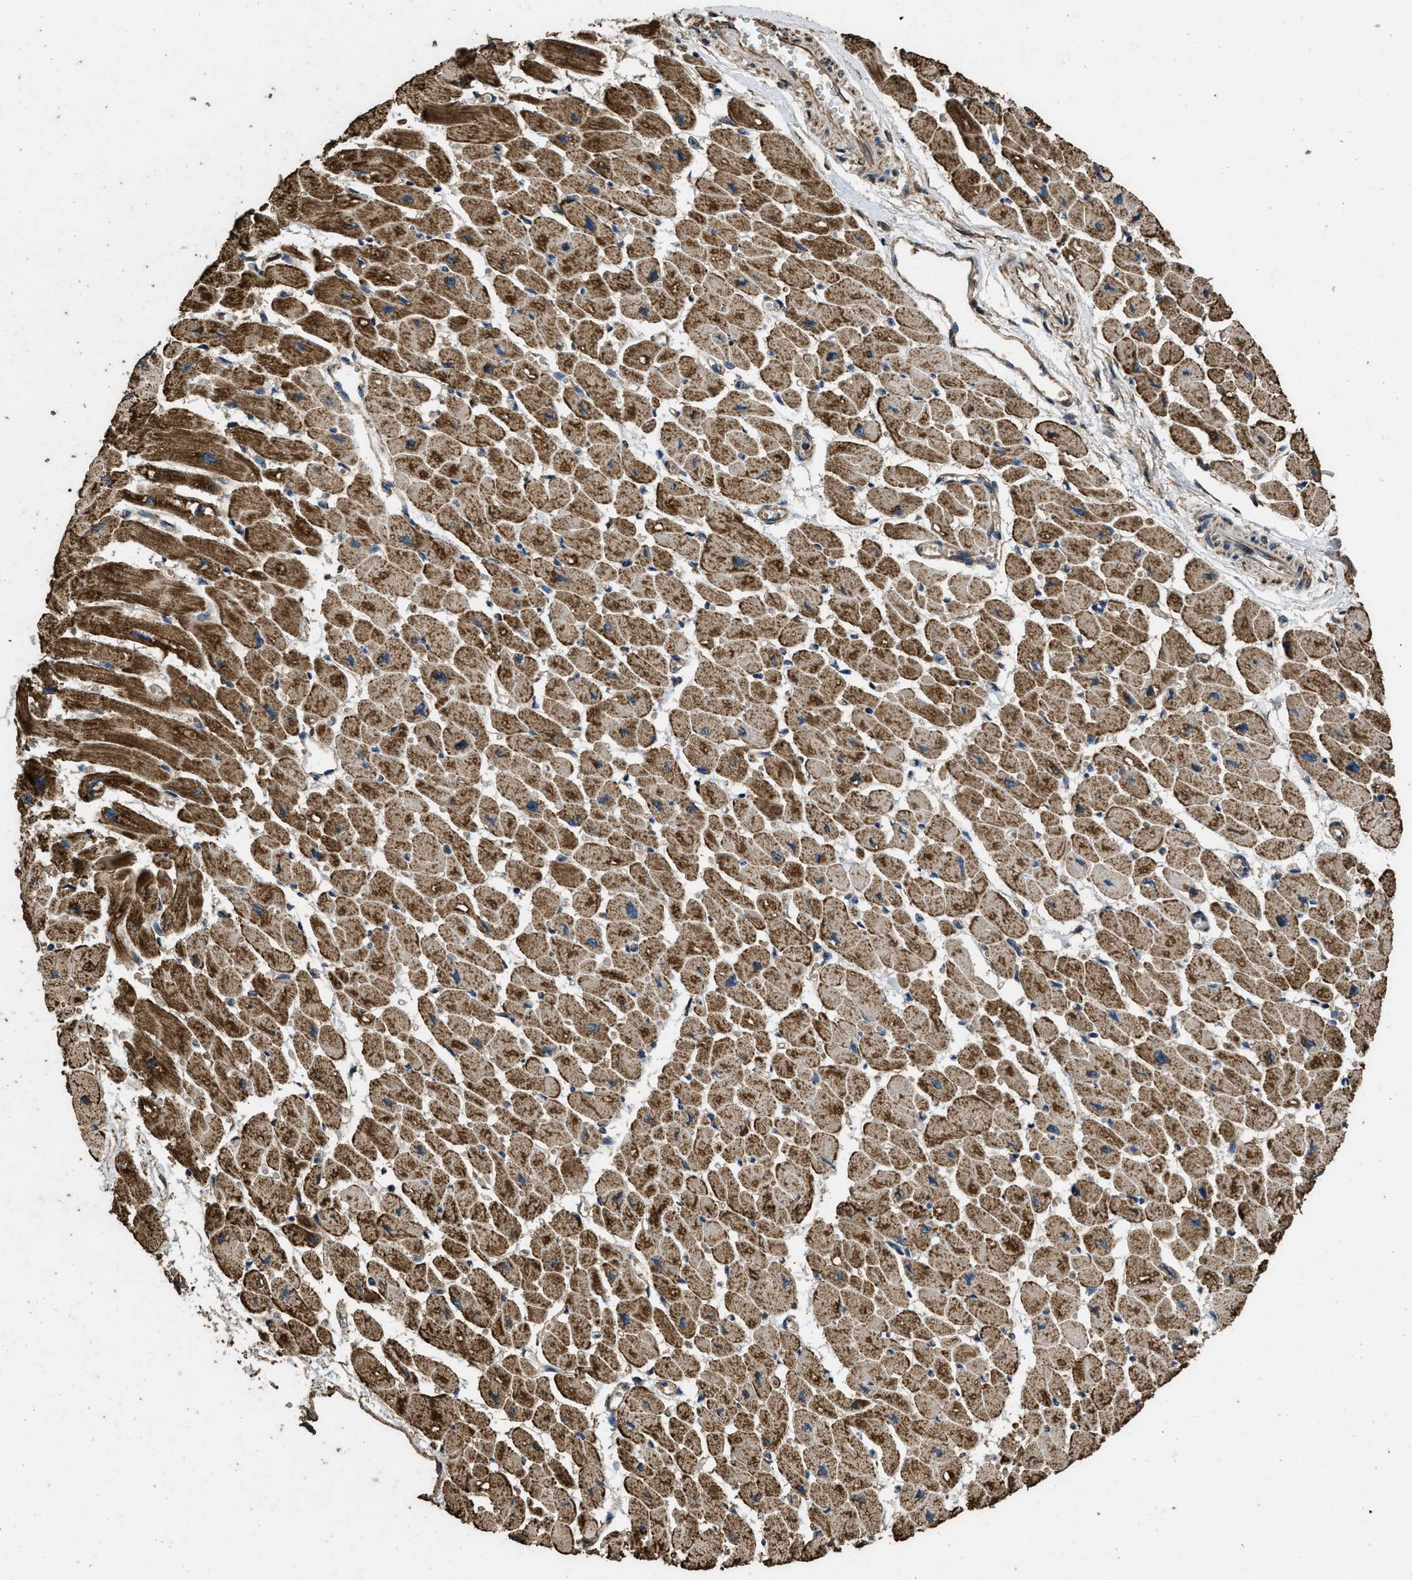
{"staining": {"intensity": "strong", "quantity": ">75%", "location": "cytoplasmic/membranous"}, "tissue": "heart muscle", "cell_type": "Cardiomyocytes", "image_type": "normal", "snomed": [{"axis": "morphology", "description": "Normal tissue, NOS"}, {"axis": "topography", "description": "Heart"}], "caption": "This micrograph demonstrates benign heart muscle stained with immunohistochemistry to label a protein in brown. The cytoplasmic/membranous of cardiomyocytes show strong positivity for the protein. Nuclei are counter-stained blue.", "gene": "CYRIA", "patient": {"sex": "female", "age": 54}}